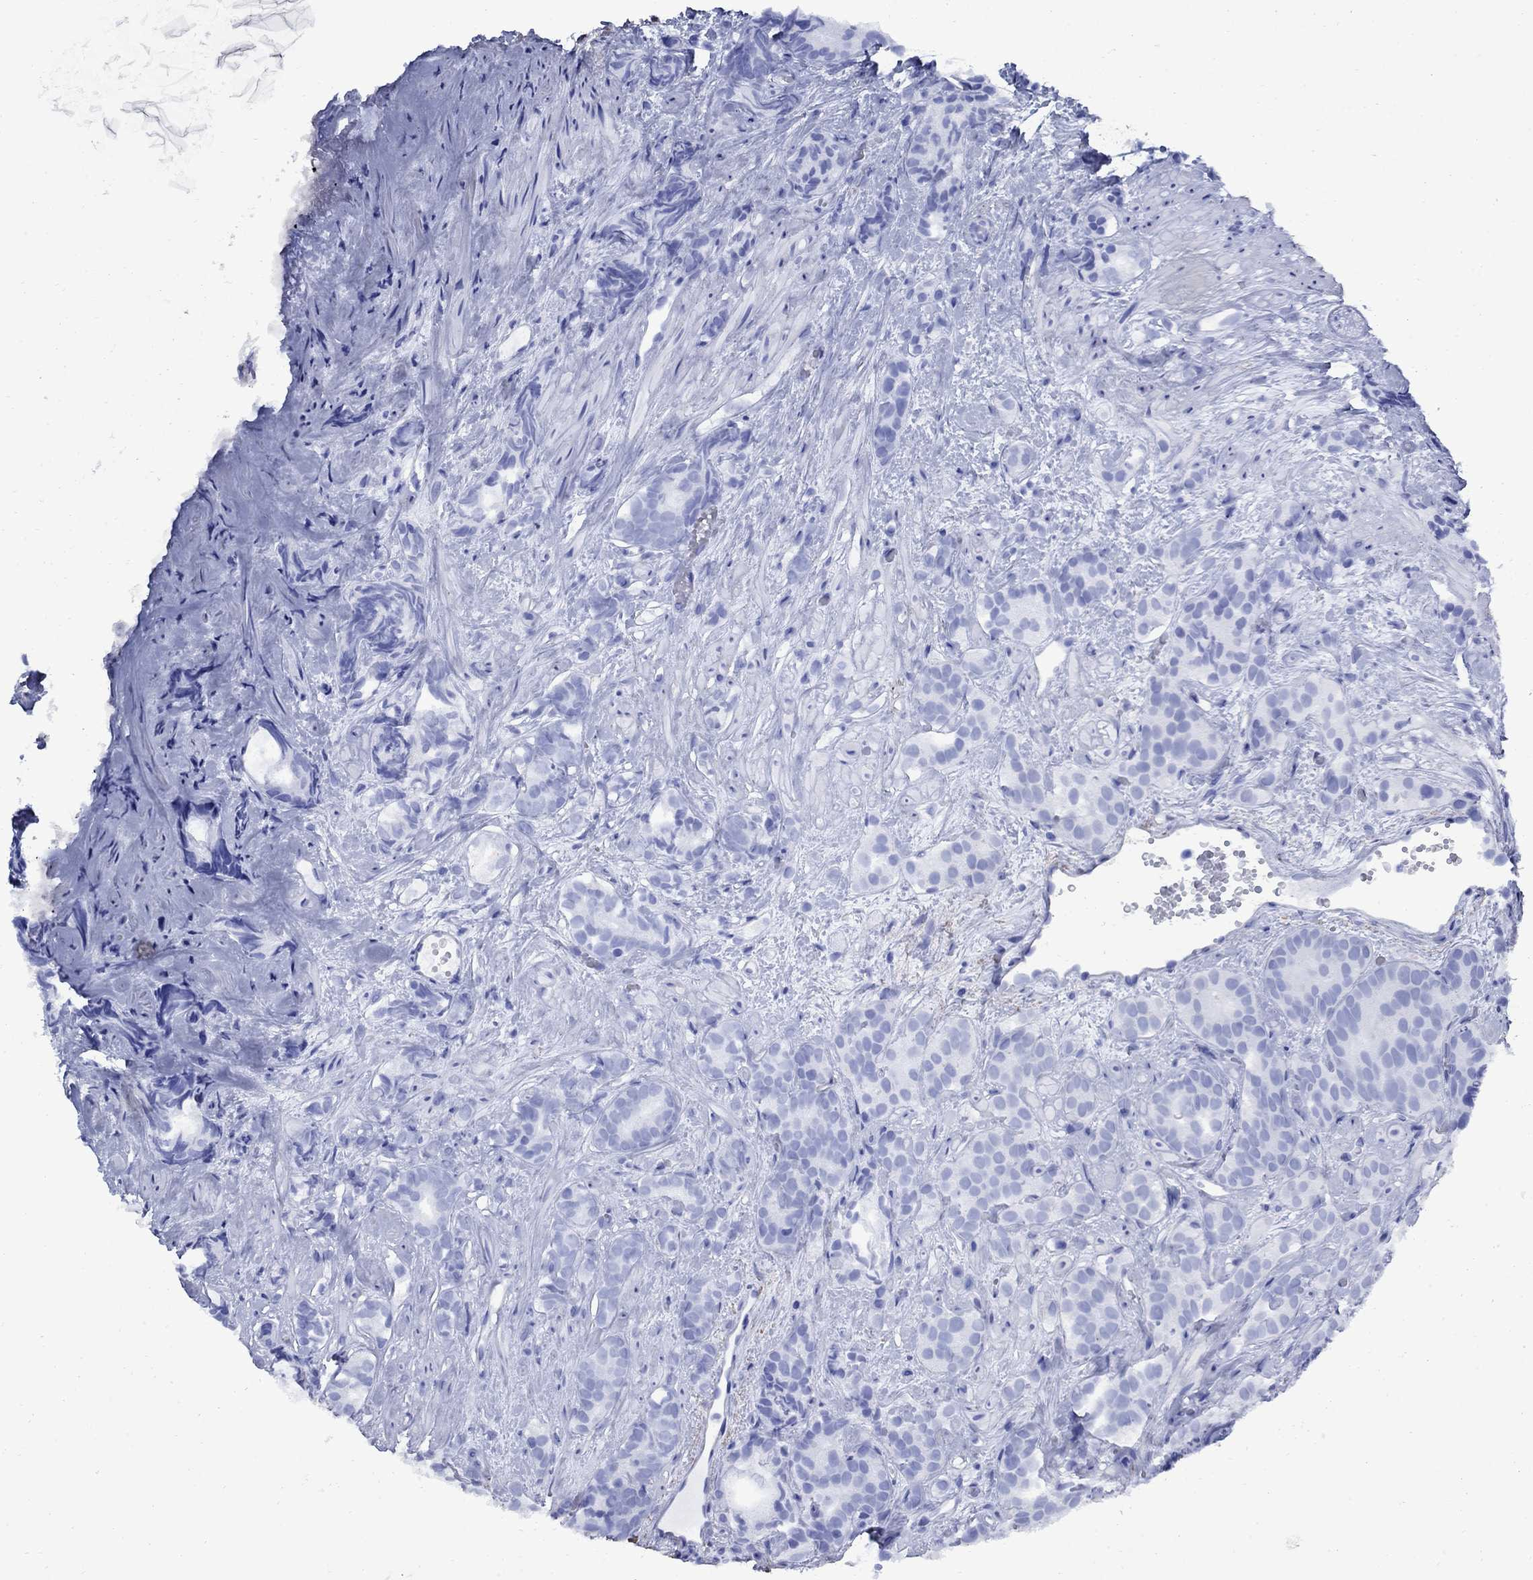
{"staining": {"intensity": "negative", "quantity": "none", "location": "none"}, "tissue": "prostate cancer", "cell_type": "Tumor cells", "image_type": "cancer", "snomed": [{"axis": "morphology", "description": "Adenocarcinoma, High grade"}, {"axis": "topography", "description": "Prostate"}], "caption": "High magnification brightfield microscopy of prostate cancer stained with DAB (3,3'-diaminobenzidine) (brown) and counterstained with hematoxylin (blue): tumor cells show no significant positivity.", "gene": "VTN", "patient": {"sex": "male", "age": 90}}